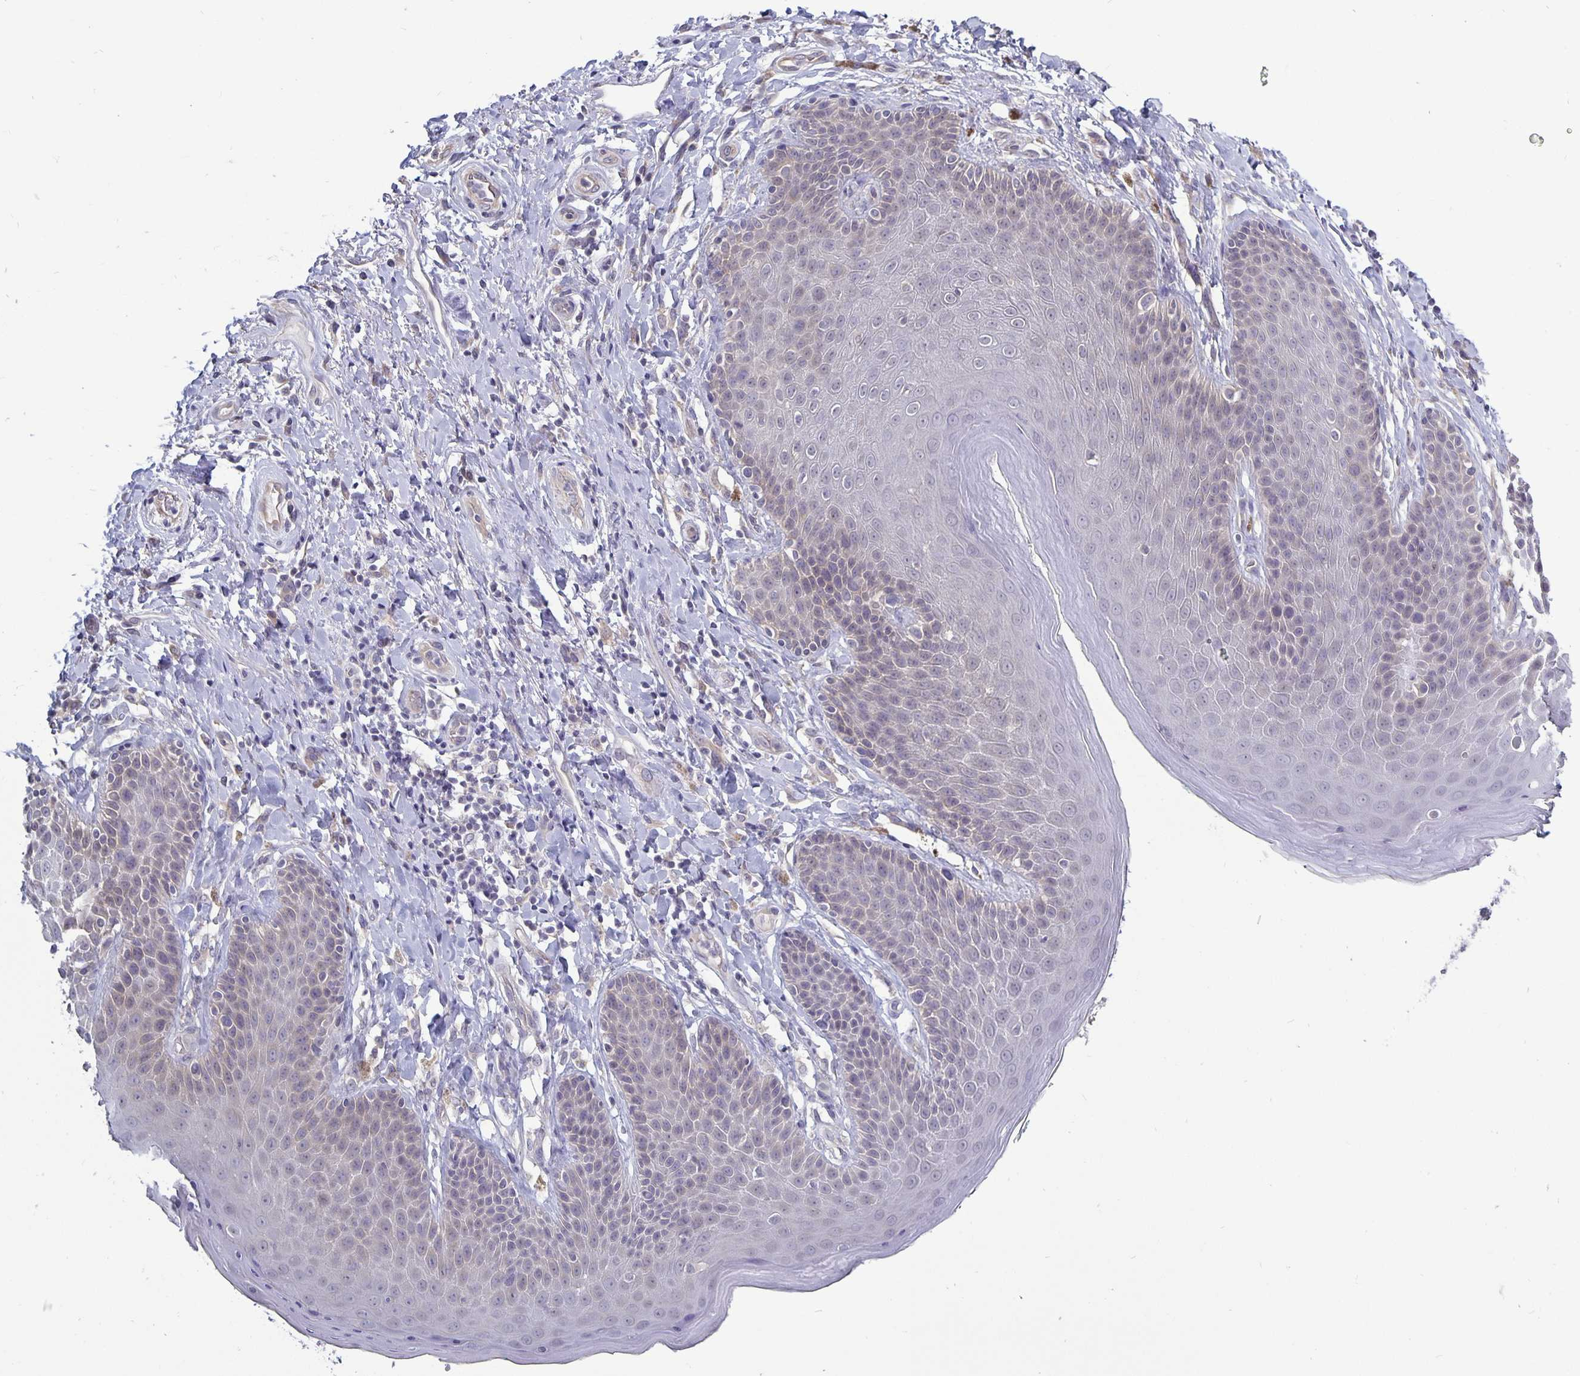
{"staining": {"intensity": "weak", "quantity": "<25%", "location": "cytoplasmic/membranous"}, "tissue": "skin", "cell_type": "Epidermal cells", "image_type": "normal", "snomed": [{"axis": "morphology", "description": "Normal tissue, NOS"}, {"axis": "topography", "description": "Anal"}, {"axis": "topography", "description": "Peripheral nerve tissue"}], "caption": "IHC micrograph of normal skin: human skin stained with DAB reveals no significant protein positivity in epidermal cells. (Immunohistochemistry, brightfield microscopy, high magnification).", "gene": "PLCB3", "patient": {"sex": "male", "age": 51}}